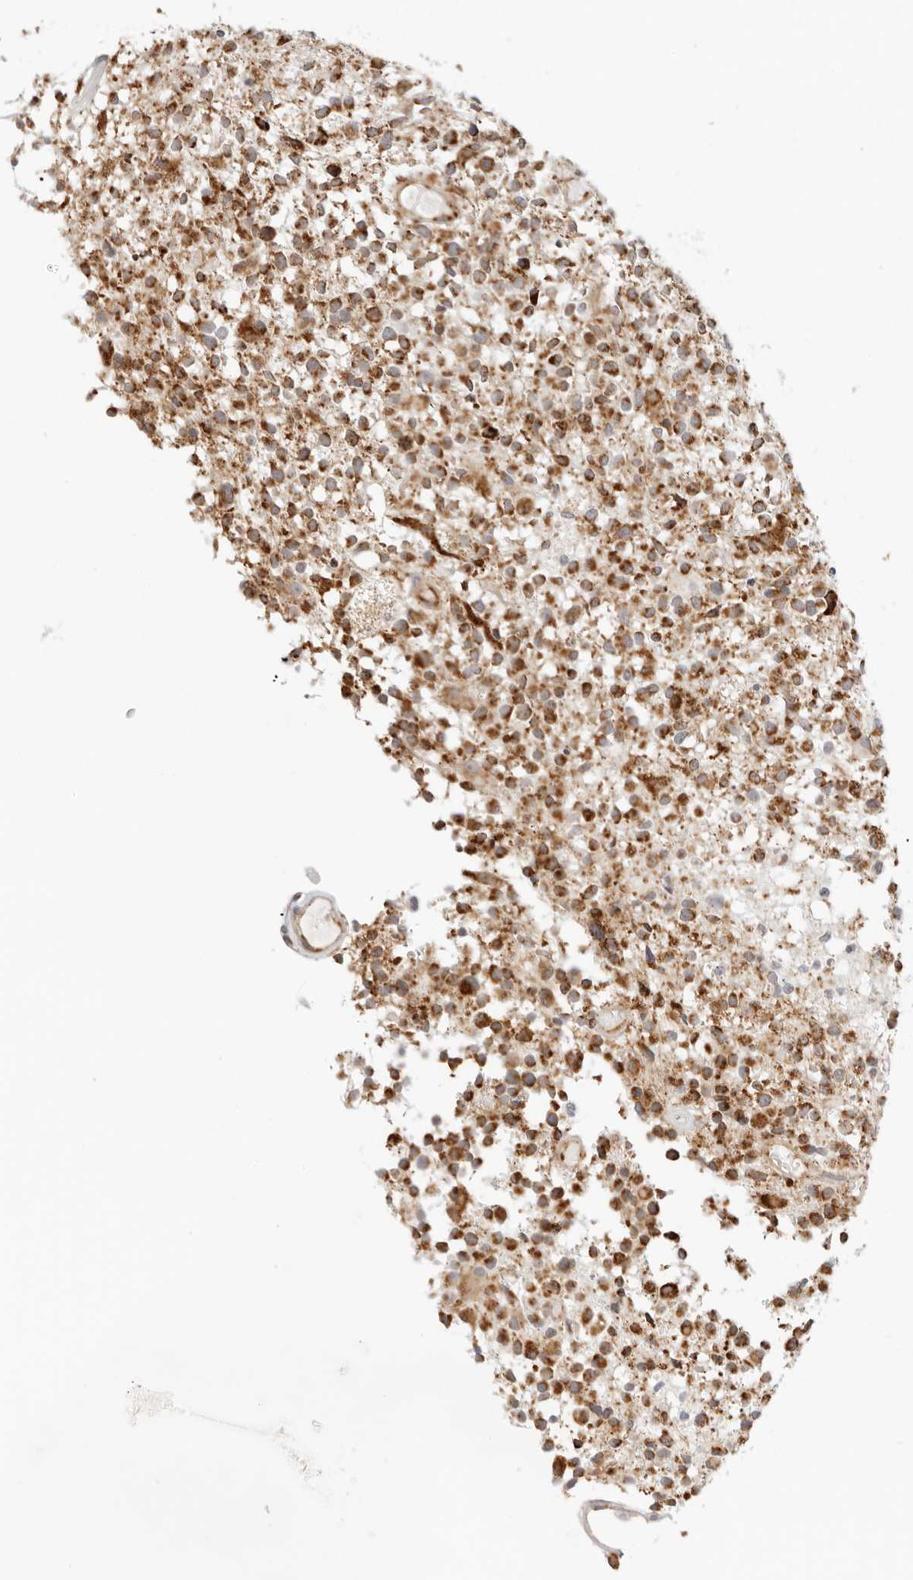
{"staining": {"intensity": "strong", "quantity": ">75%", "location": "cytoplasmic/membranous"}, "tissue": "glioma", "cell_type": "Tumor cells", "image_type": "cancer", "snomed": [{"axis": "morphology", "description": "Glioma, malignant, High grade"}, {"axis": "morphology", "description": "Glioblastoma, NOS"}, {"axis": "topography", "description": "Brain"}], "caption": "A micrograph showing strong cytoplasmic/membranous staining in about >75% of tumor cells in glioblastoma, as visualized by brown immunohistochemical staining.", "gene": "RC3H1", "patient": {"sex": "male", "age": 60}}